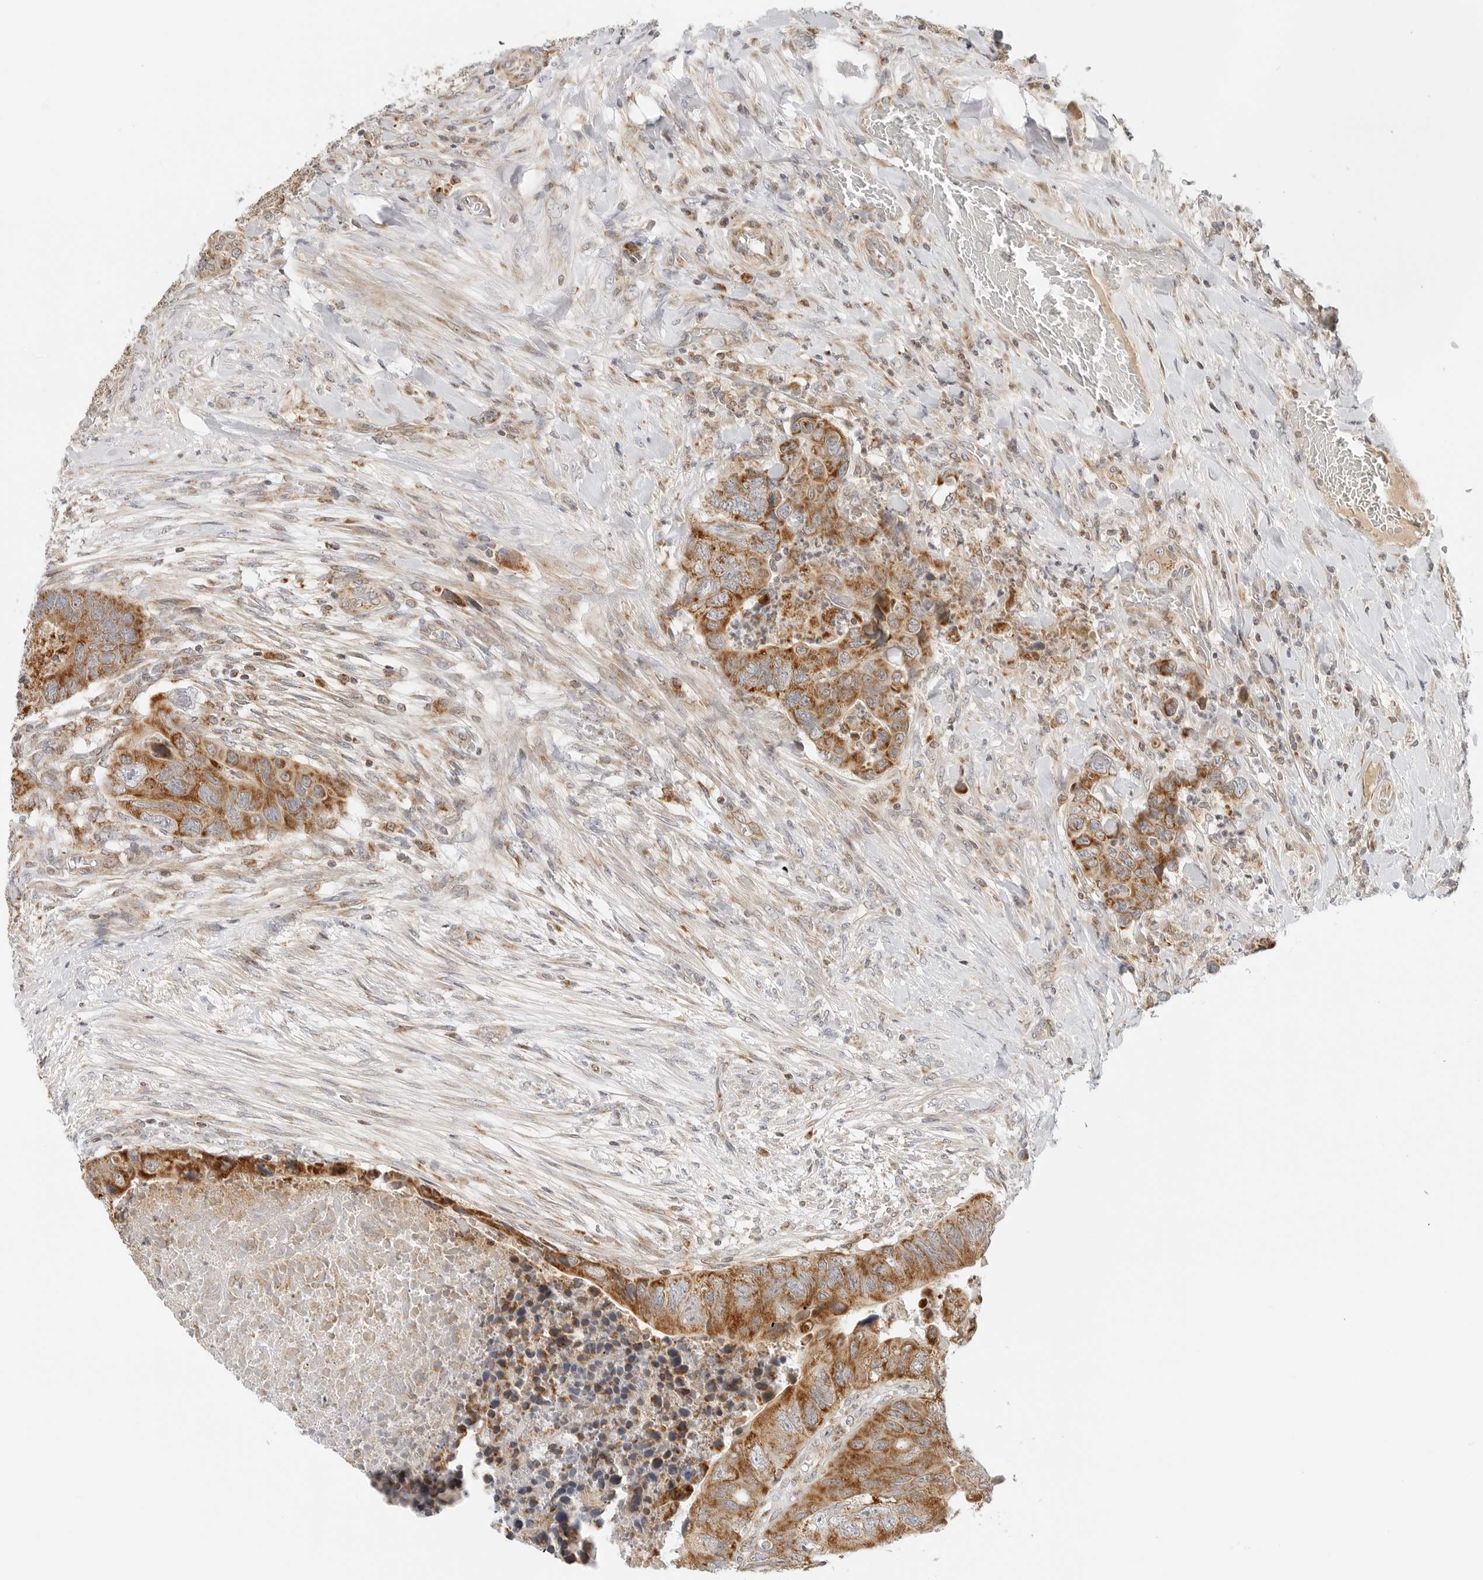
{"staining": {"intensity": "moderate", "quantity": ">75%", "location": "cytoplasmic/membranous"}, "tissue": "colorectal cancer", "cell_type": "Tumor cells", "image_type": "cancer", "snomed": [{"axis": "morphology", "description": "Adenocarcinoma, NOS"}, {"axis": "topography", "description": "Rectum"}], "caption": "Human colorectal adenocarcinoma stained with a protein marker demonstrates moderate staining in tumor cells.", "gene": "DYRK4", "patient": {"sex": "male", "age": 63}}